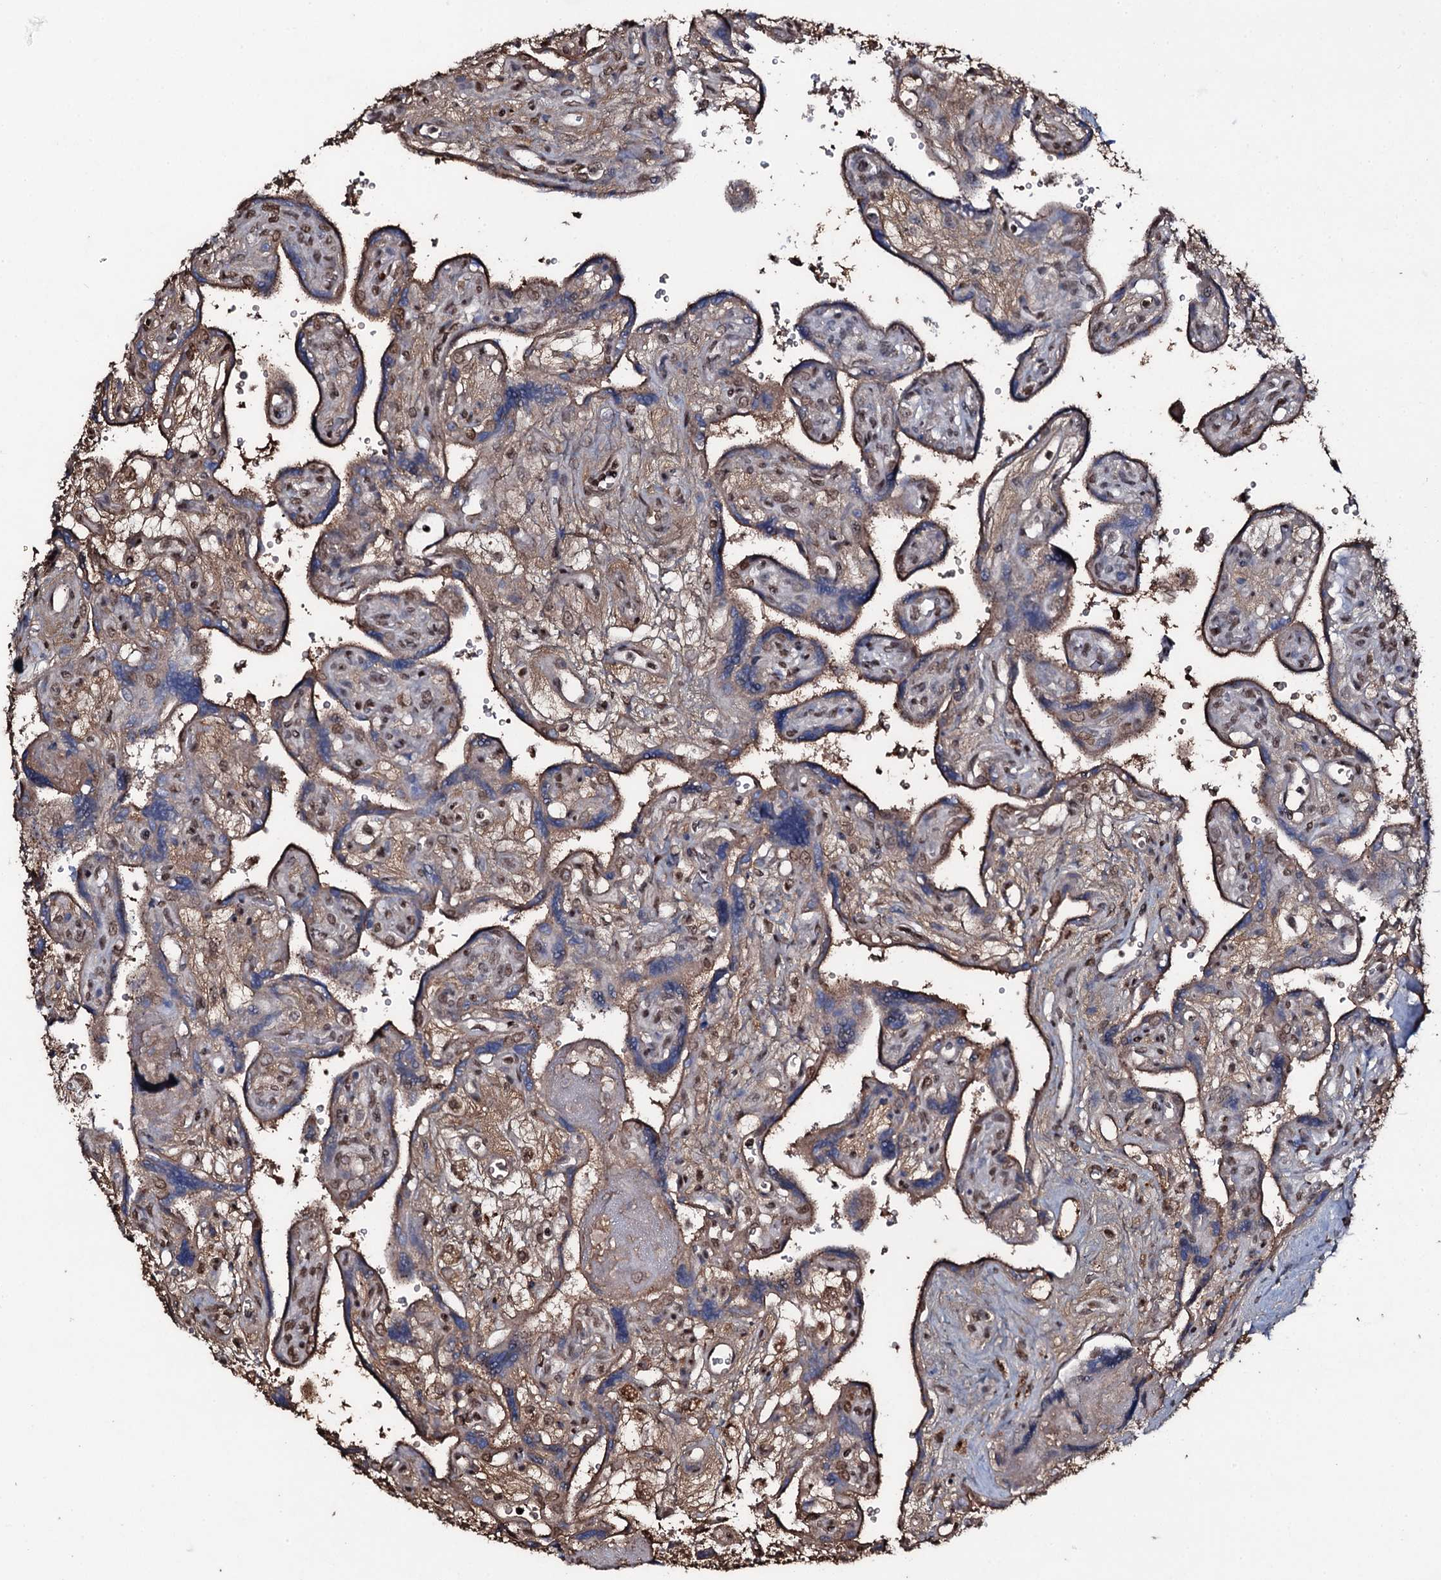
{"staining": {"intensity": "negative", "quantity": "none", "location": "none"}, "tissue": "placenta", "cell_type": "Decidual cells", "image_type": "normal", "snomed": [{"axis": "morphology", "description": "Normal tissue, NOS"}, {"axis": "topography", "description": "Placenta"}], "caption": "This is an immunohistochemistry (IHC) micrograph of benign human placenta. There is no staining in decidual cells.", "gene": "EDN1", "patient": {"sex": "female", "age": 39}}